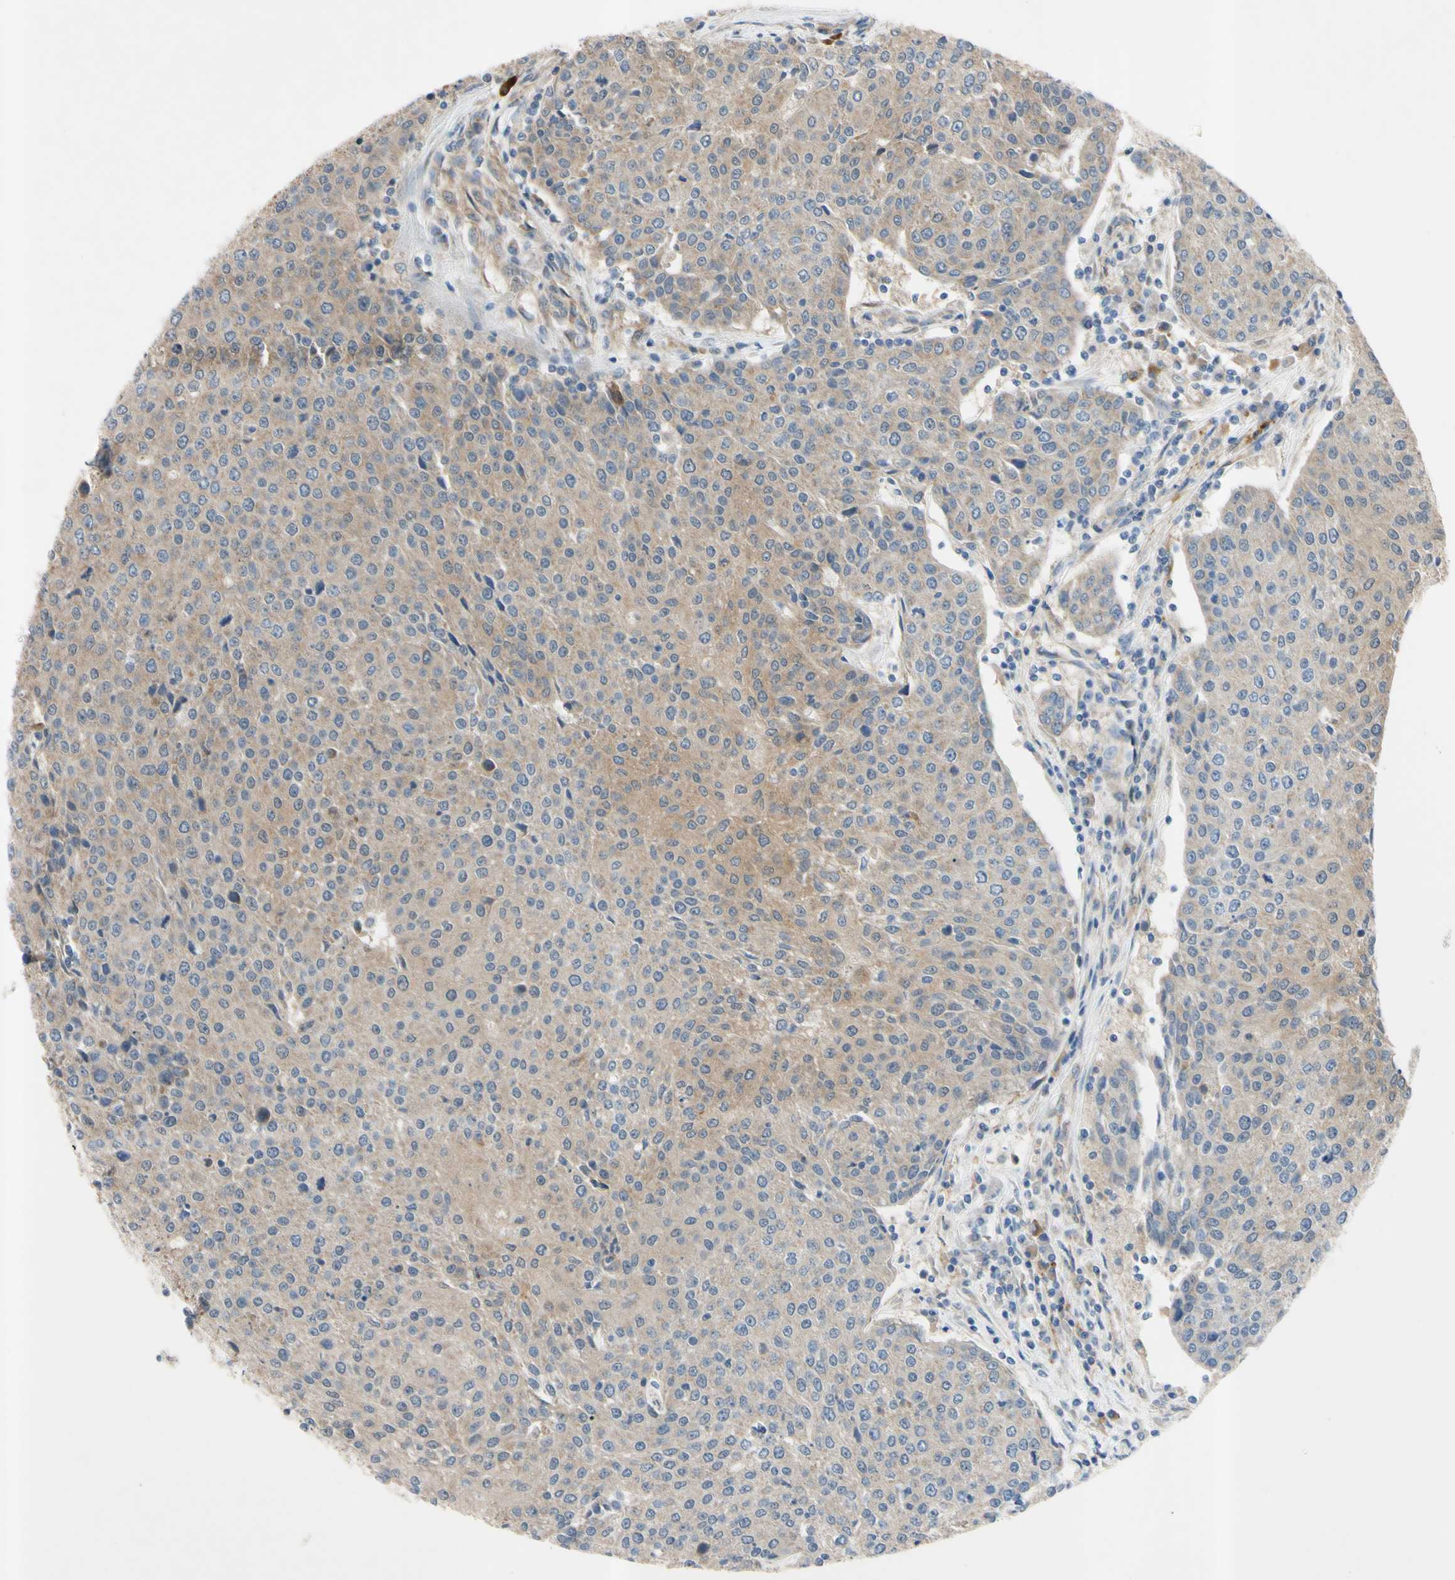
{"staining": {"intensity": "weak", "quantity": "25%-75%", "location": "cytoplasmic/membranous"}, "tissue": "urothelial cancer", "cell_type": "Tumor cells", "image_type": "cancer", "snomed": [{"axis": "morphology", "description": "Urothelial carcinoma, High grade"}, {"axis": "topography", "description": "Urinary bladder"}], "caption": "This histopathology image reveals immunohistochemistry (IHC) staining of urothelial carcinoma (high-grade), with low weak cytoplasmic/membranous expression in about 25%-75% of tumor cells.", "gene": "SVIL", "patient": {"sex": "female", "age": 85}}